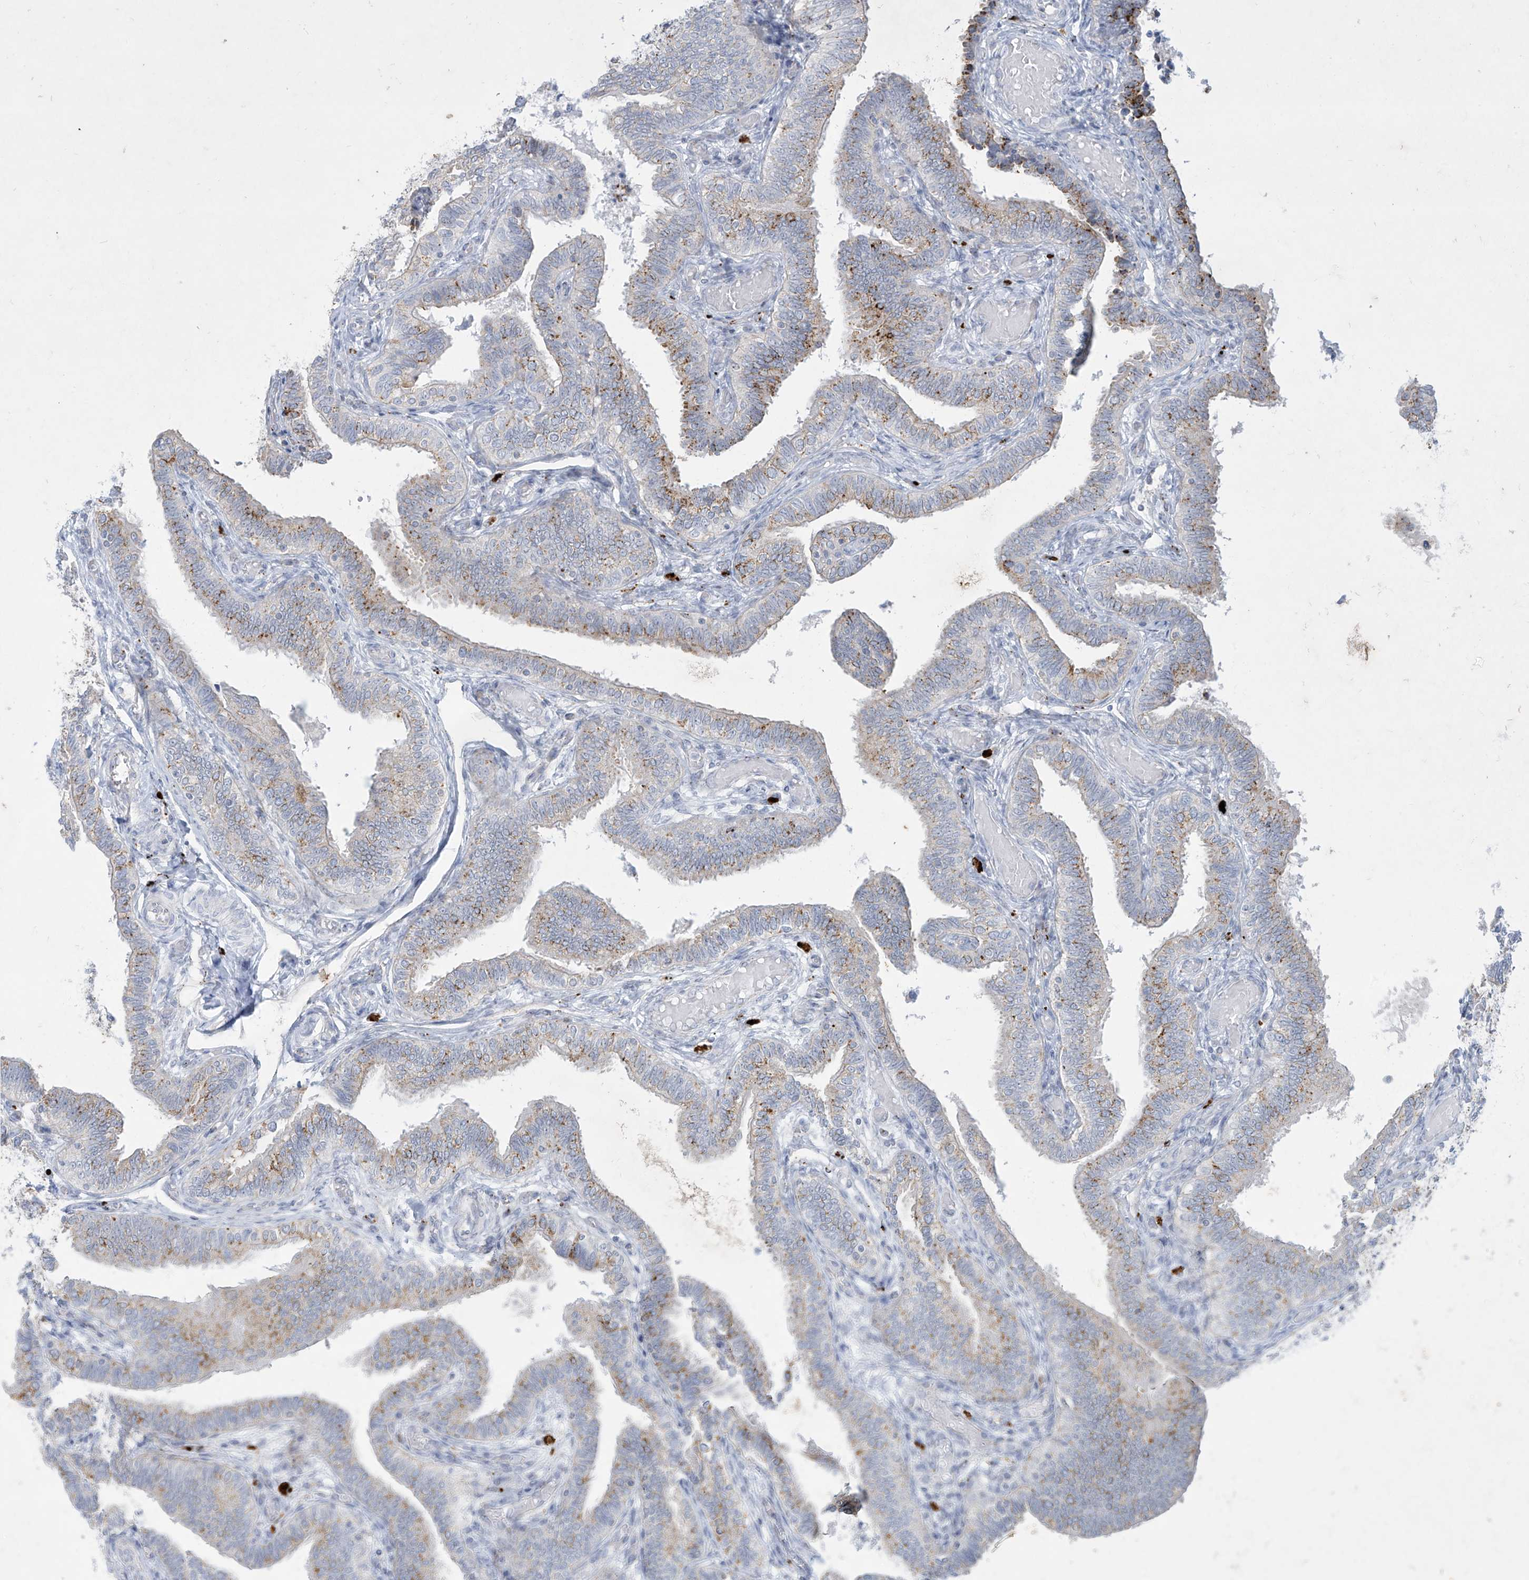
{"staining": {"intensity": "moderate", "quantity": "25%-75%", "location": "cytoplasmic/membranous"}, "tissue": "fallopian tube", "cell_type": "Glandular cells", "image_type": "normal", "snomed": [{"axis": "morphology", "description": "Normal tissue, NOS"}, {"axis": "topography", "description": "Fallopian tube"}], "caption": "About 25%-75% of glandular cells in benign human fallopian tube demonstrate moderate cytoplasmic/membranous protein staining as visualized by brown immunohistochemical staining.", "gene": "GPR137C", "patient": {"sex": "female", "age": 39}}